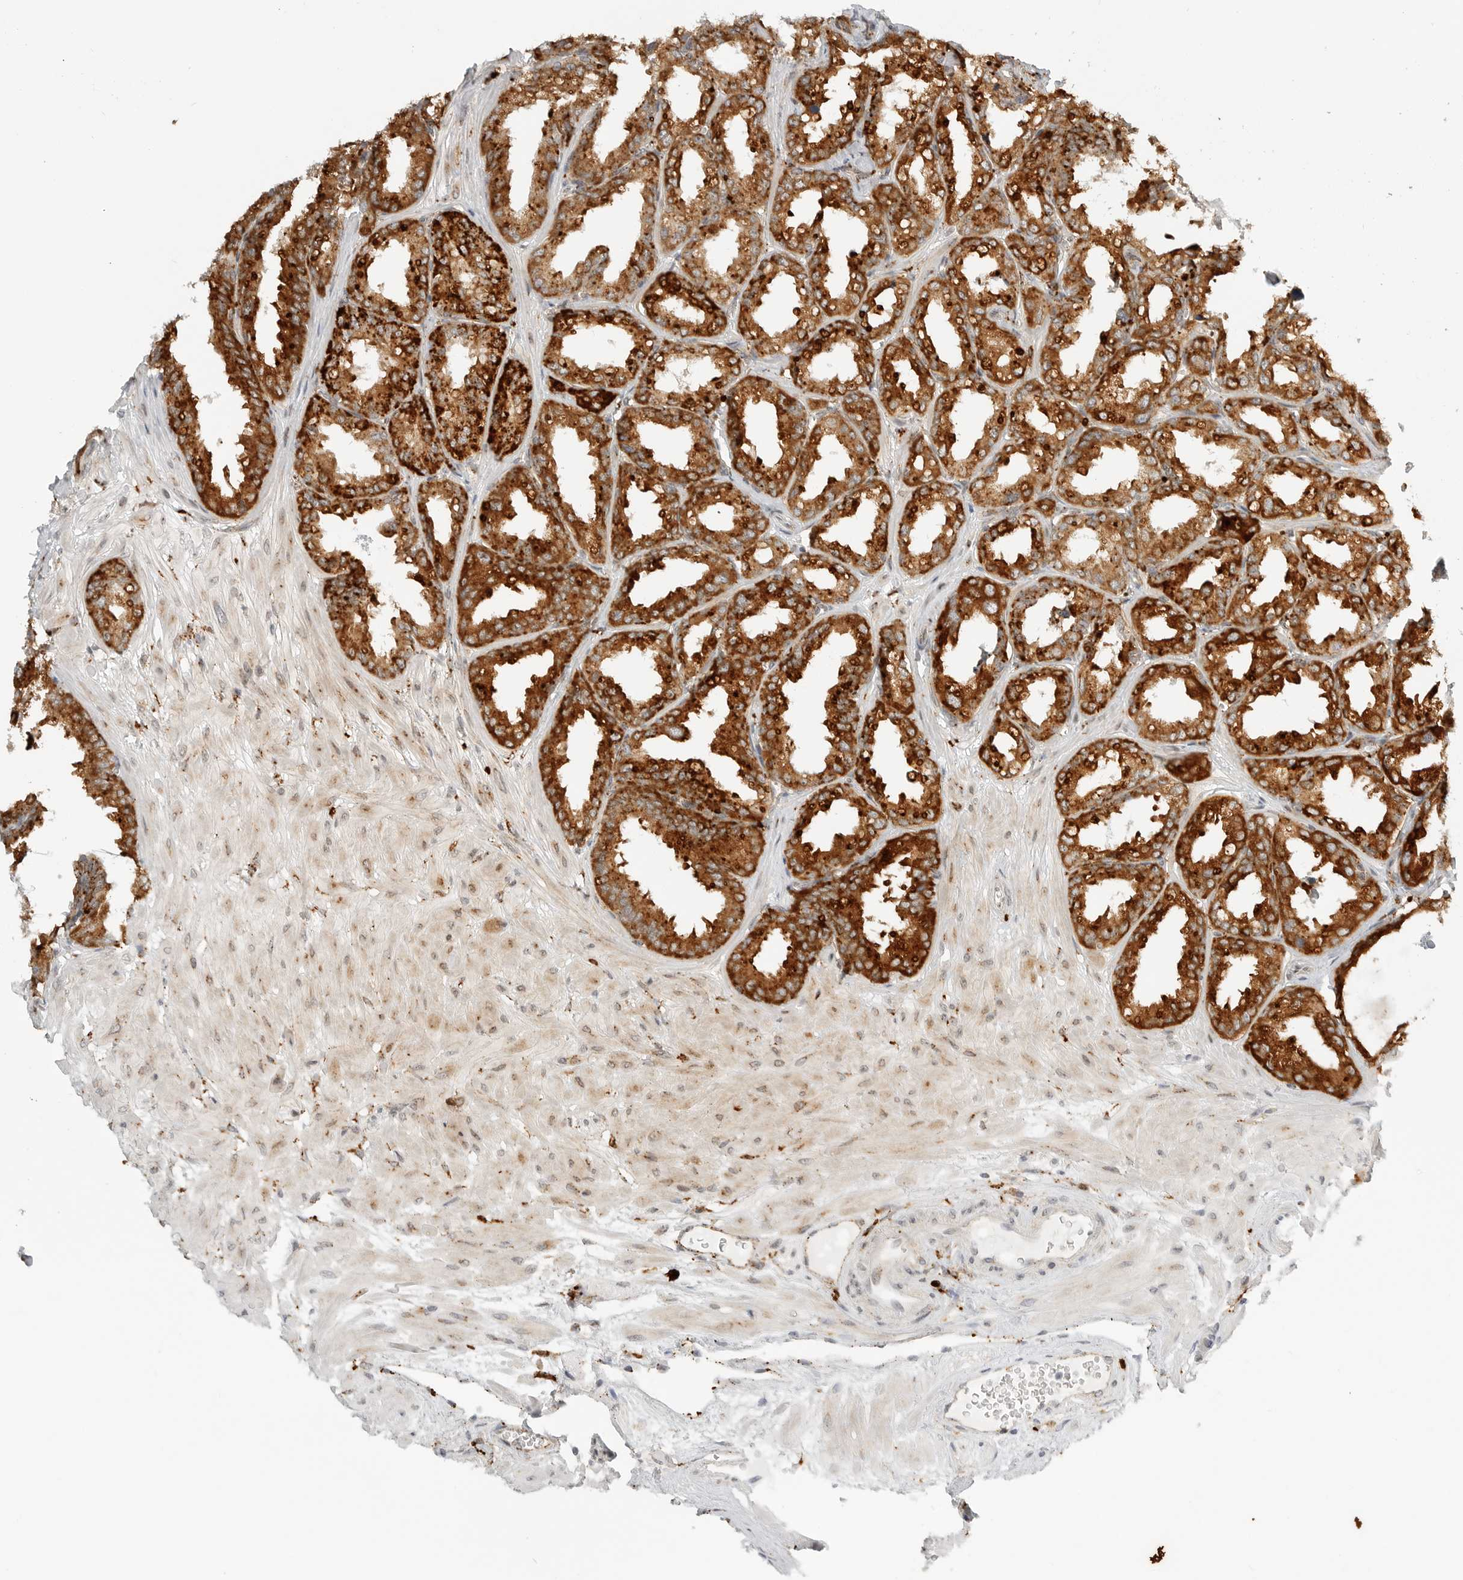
{"staining": {"intensity": "strong", "quantity": ">75%", "location": "cytoplasmic/membranous"}, "tissue": "seminal vesicle", "cell_type": "Glandular cells", "image_type": "normal", "snomed": [{"axis": "morphology", "description": "Normal tissue, NOS"}, {"axis": "topography", "description": "Prostate"}, {"axis": "topography", "description": "Seminal veicle"}], "caption": "A high amount of strong cytoplasmic/membranous positivity is present in about >75% of glandular cells in benign seminal vesicle.", "gene": "IDUA", "patient": {"sex": "male", "age": 51}}